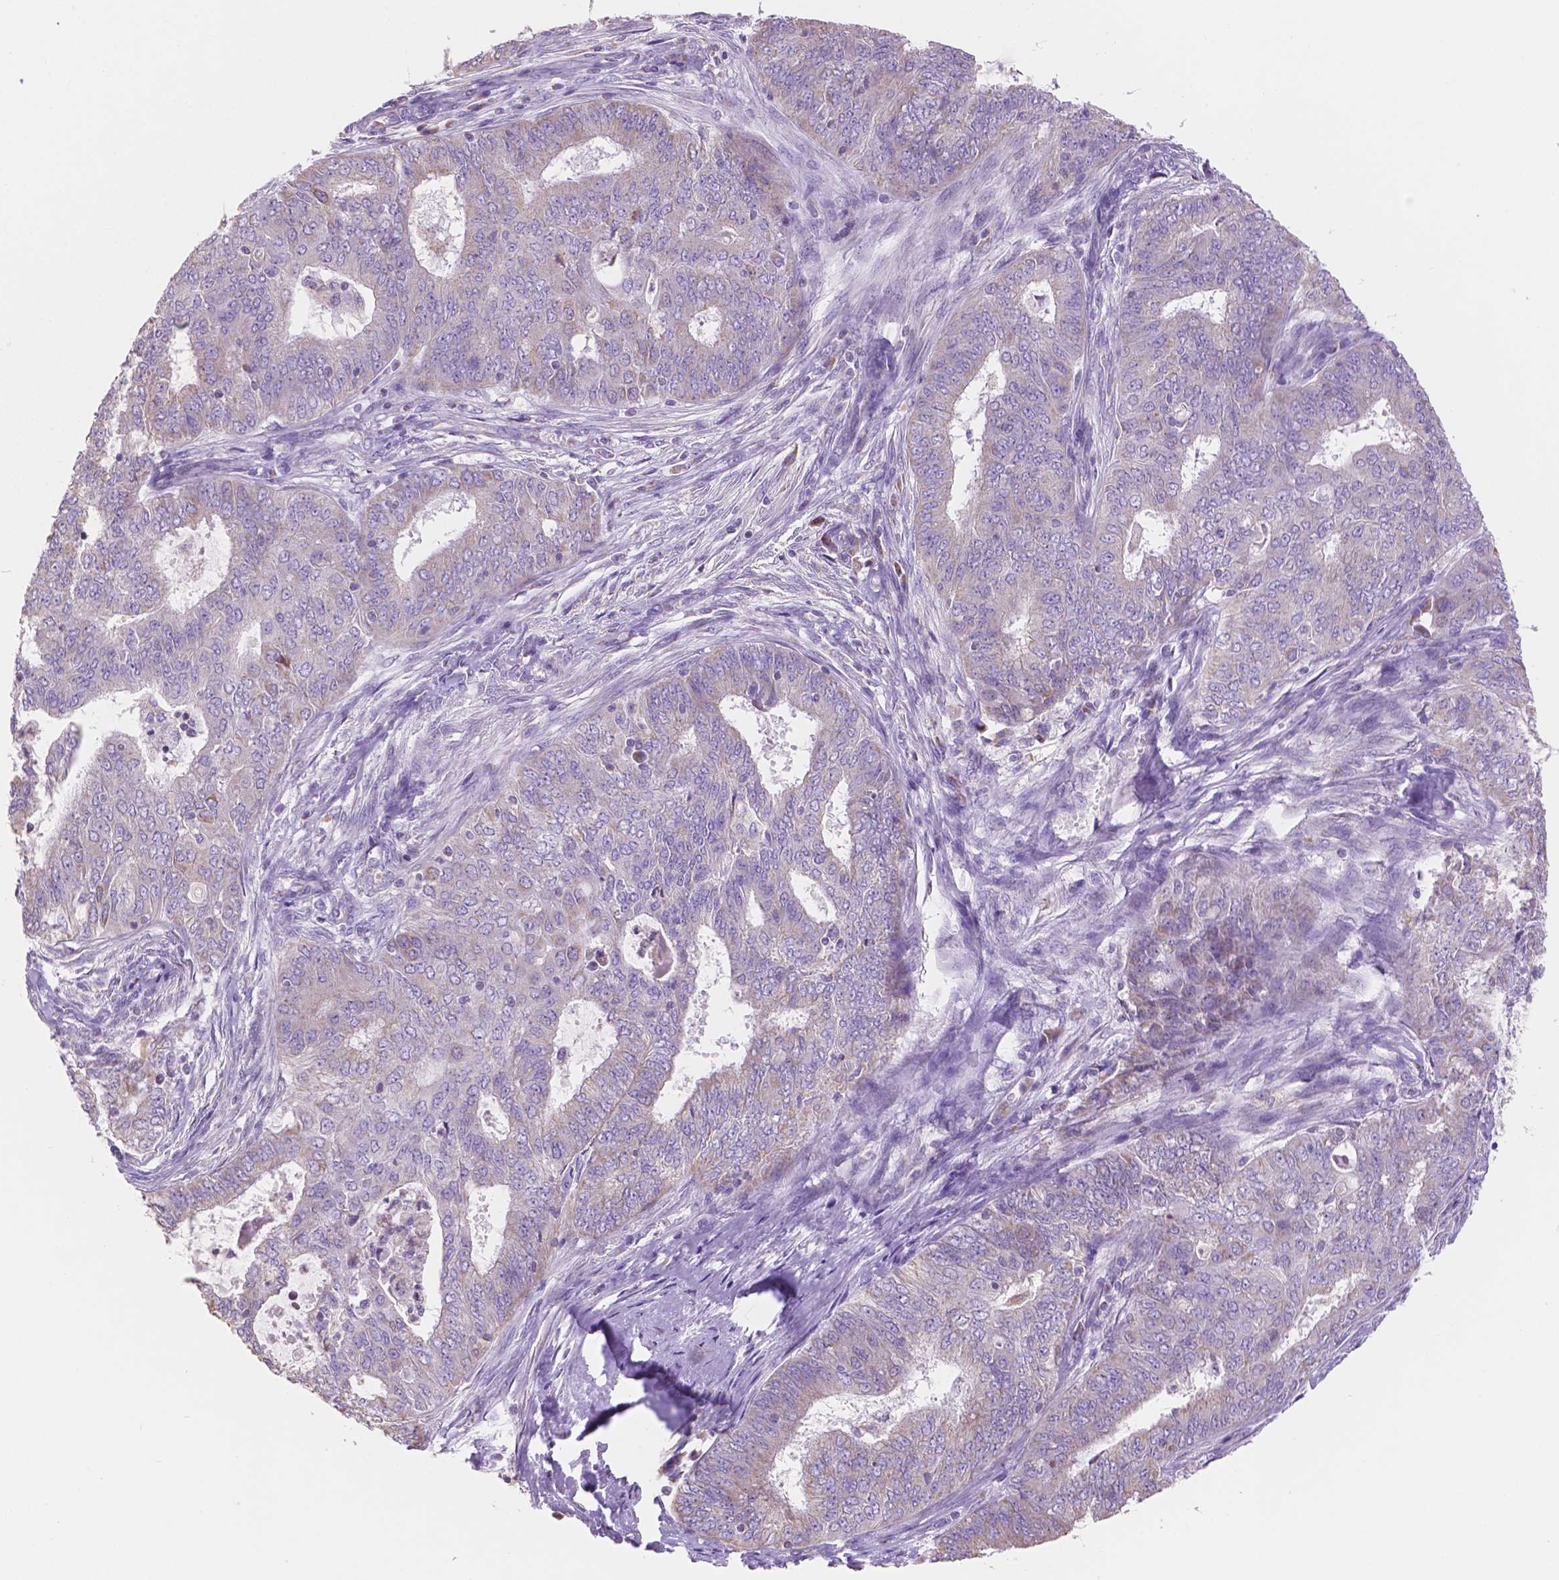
{"staining": {"intensity": "negative", "quantity": "none", "location": "none"}, "tissue": "endometrial cancer", "cell_type": "Tumor cells", "image_type": "cancer", "snomed": [{"axis": "morphology", "description": "Adenocarcinoma, NOS"}, {"axis": "topography", "description": "Endometrium"}], "caption": "The immunohistochemistry histopathology image has no significant staining in tumor cells of endometrial cancer (adenocarcinoma) tissue.", "gene": "TMEM130", "patient": {"sex": "female", "age": 62}}